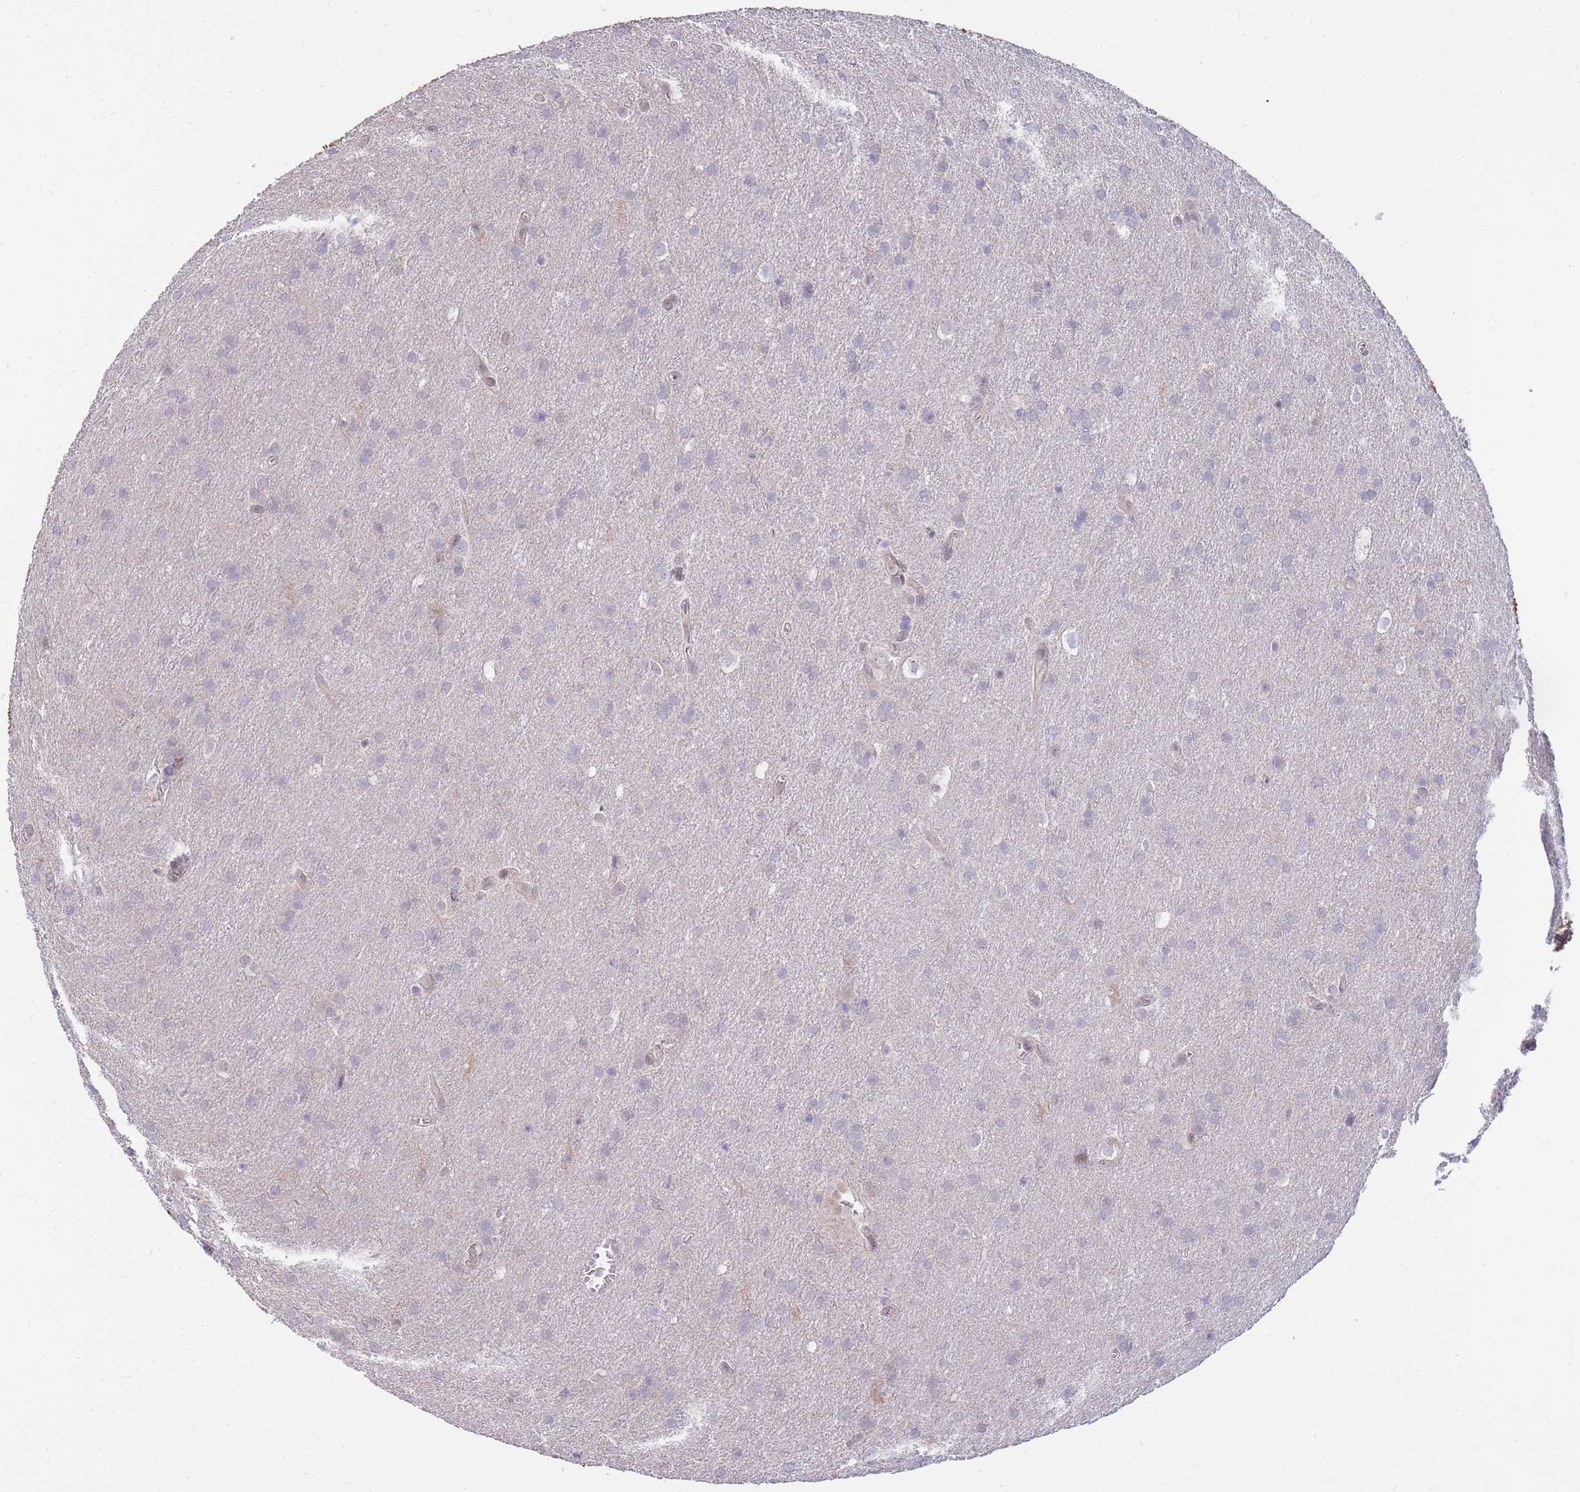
{"staining": {"intensity": "negative", "quantity": "none", "location": "none"}, "tissue": "glioma", "cell_type": "Tumor cells", "image_type": "cancer", "snomed": [{"axis": "morphology", "description": "Glioma, malignant, Low grade"}, {"axis": "topography", "description": "Brain"}], "caption": "Tumor cells show no significant staining in glioma.", "gene": "SMC6", "patient": {"sex": "female", "age": 32}}